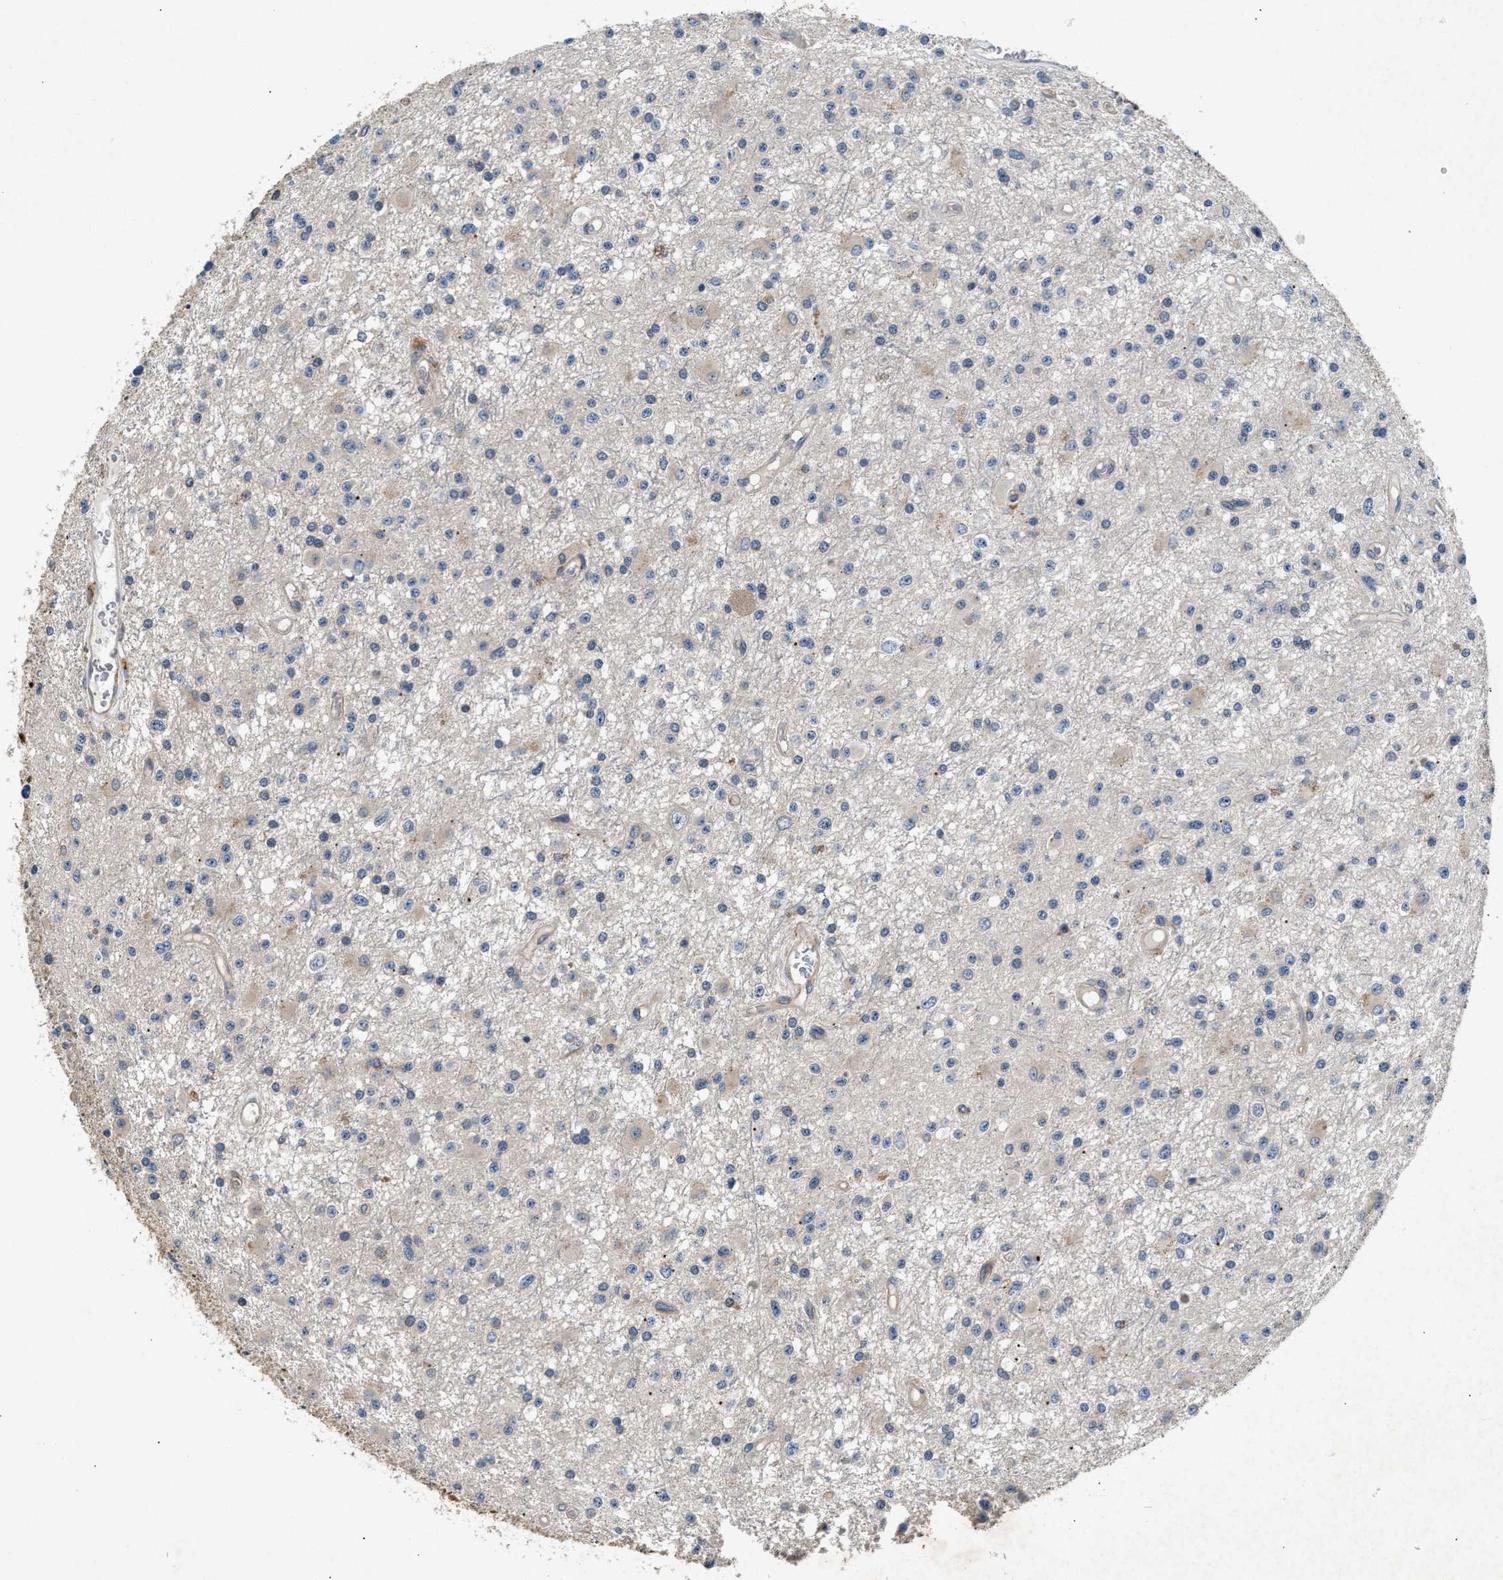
{"staining": {"intensity": "weak", "quantity": "<25%", "location": "cytoplasmic/membranous"}, "tissue": "glioma", "cell_type": "Tumor cells", "image_type": "cancer", "snomed": [{"axis": "morphology", "description": "Glioma, malignant, Low grade"}, {"axis": "topography", "description": "Brain"}], "caption": "High magnification brightfield microscopy of glioma stained with DAB (brown) and counterstained with hematoxylin (blue): tumor cells show no significant positivity.", "gene": "CHUK", "patient": {"sex": "male", "age": 58}}